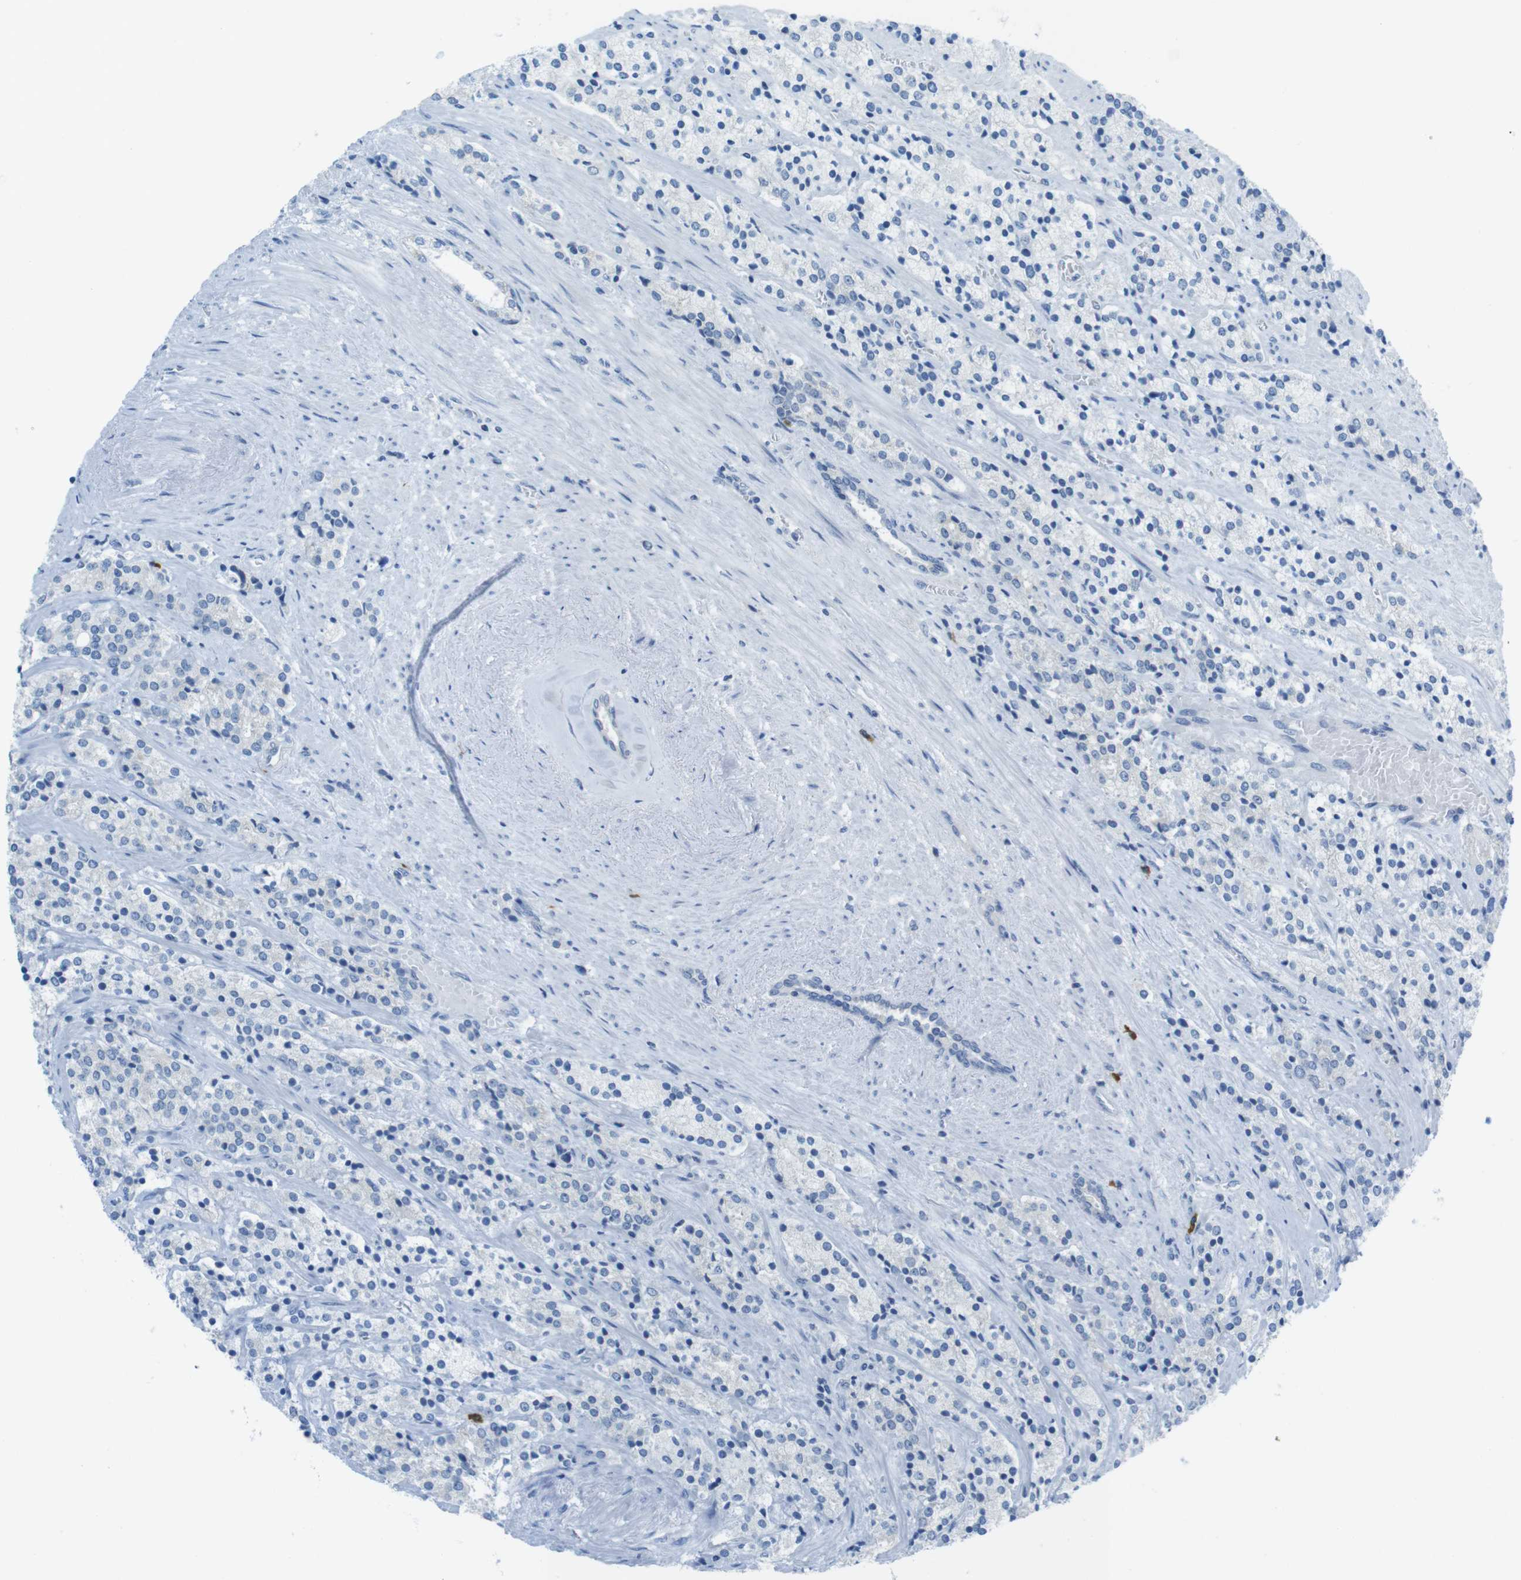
{"staining": {"intensity": "negative", "quantity": "none", "location": "none"}, "tissue": "prostate cancer", "cell_type": "Tumor cells", "image_type": "cancer", "snomed": [{"axis": "morphology", "description": "Adenocarcinoma, High grade"}, {"axis": "topography", "description": "Prostate"}], "caption": "This is an immunohistochemistry (IHC) image of human prostate cancer (adenocarcinoma (high-grade)). There is no staining in tumor cells.", "gene": "CLPTM1L", "patient": {"sex": "male", "age": 71}}